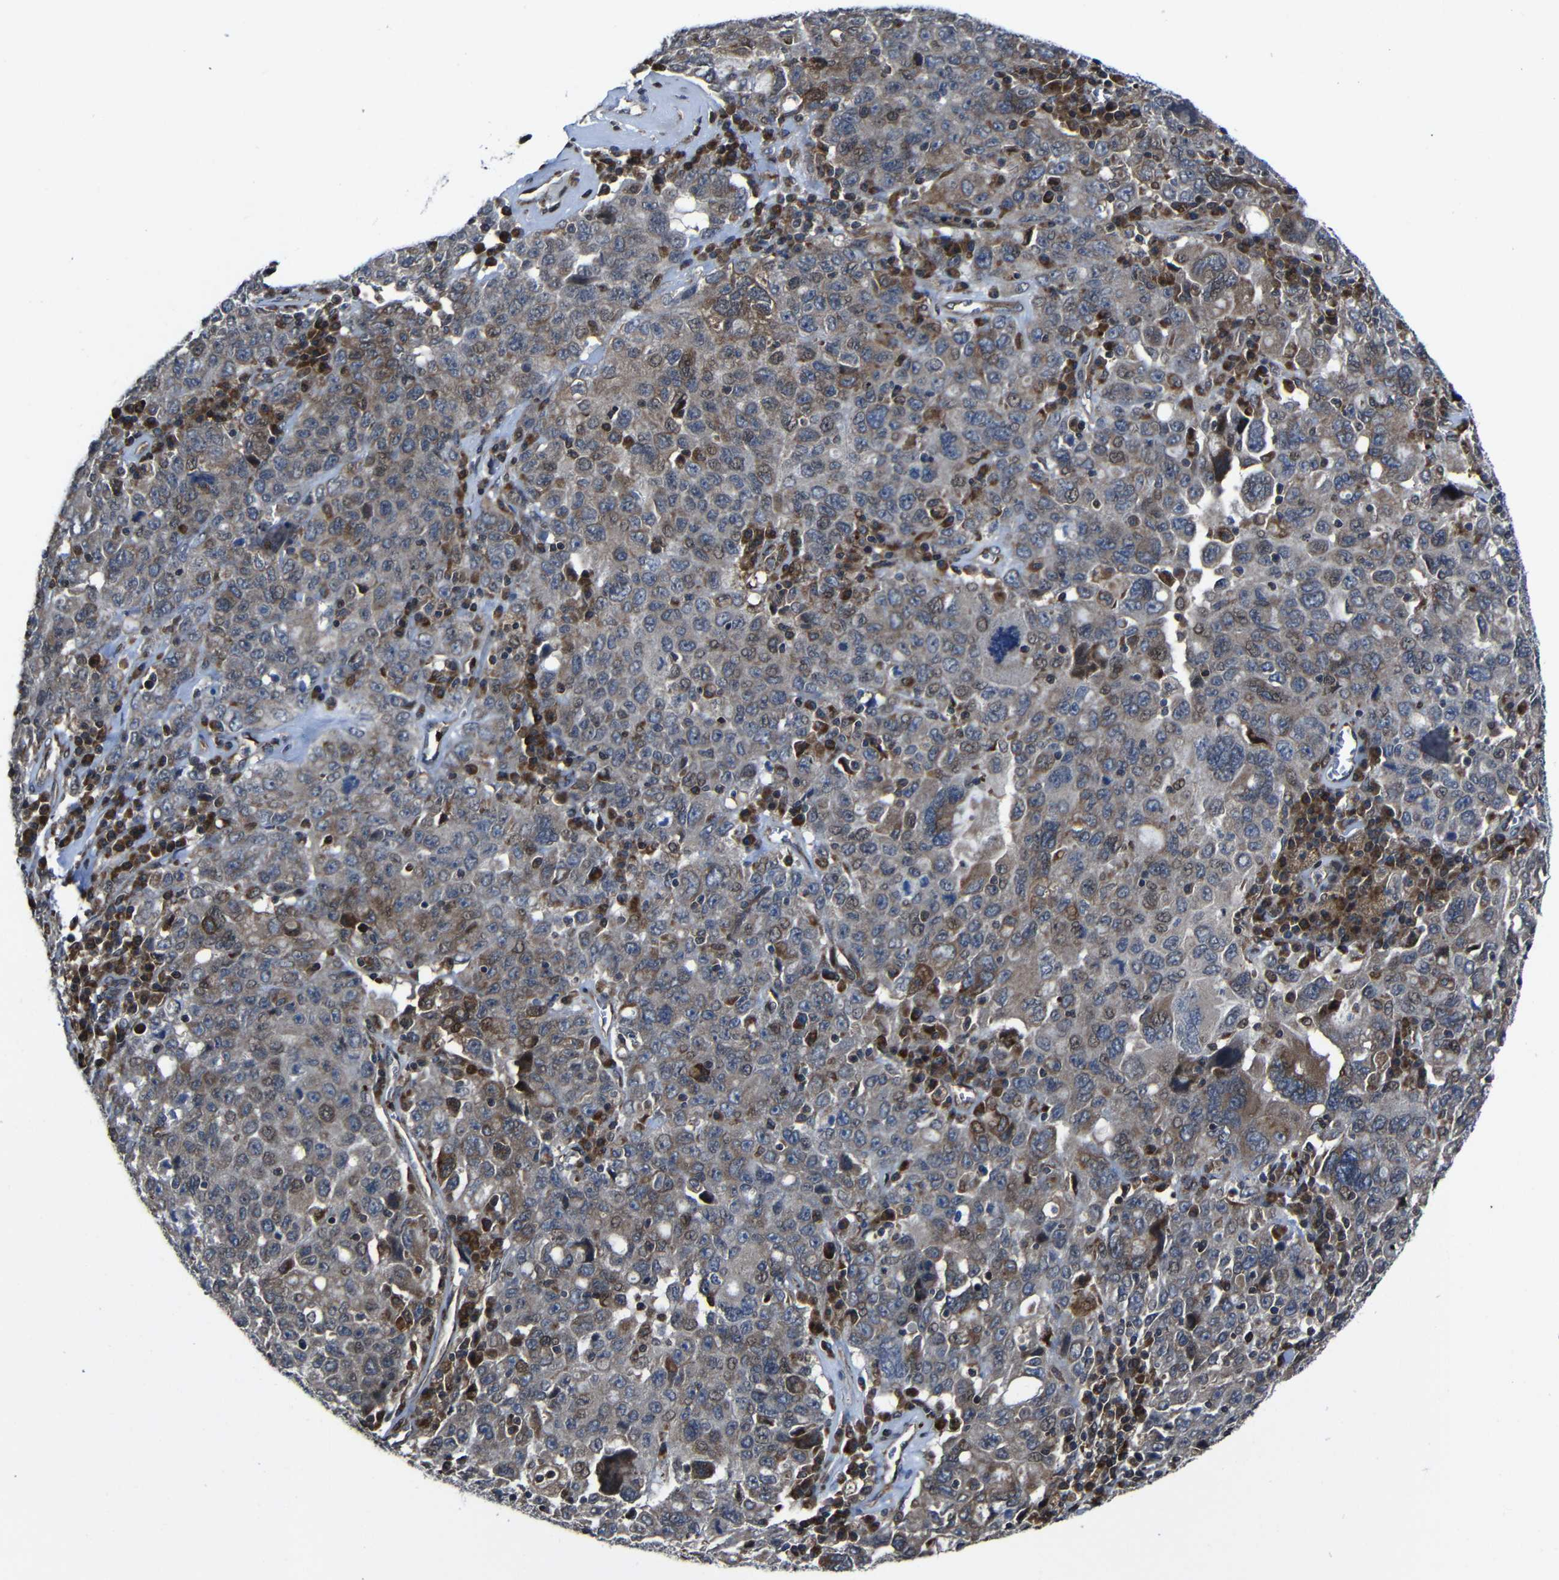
{"staining": {"intensity": "weak", "quantity": ">75%", "location": "cytoplasmic/membranous"}, "tissue": "ovarian cancer", "cell_type": "Tumor cells", "image_type": "cancer", "snomed": [{"axis": "morphology", "description": "Carcinoma, endometroid"}, {"axis": "topography", "description": "Ovary"}], "caption": "Ovarian cancer (endometroid carcinoma) stained for a protein displays weak cytoplasmic/membranous positivity in tumor cells.", "gene": "KIAA0513", "patient": {"sex": "female", "age": 62}}